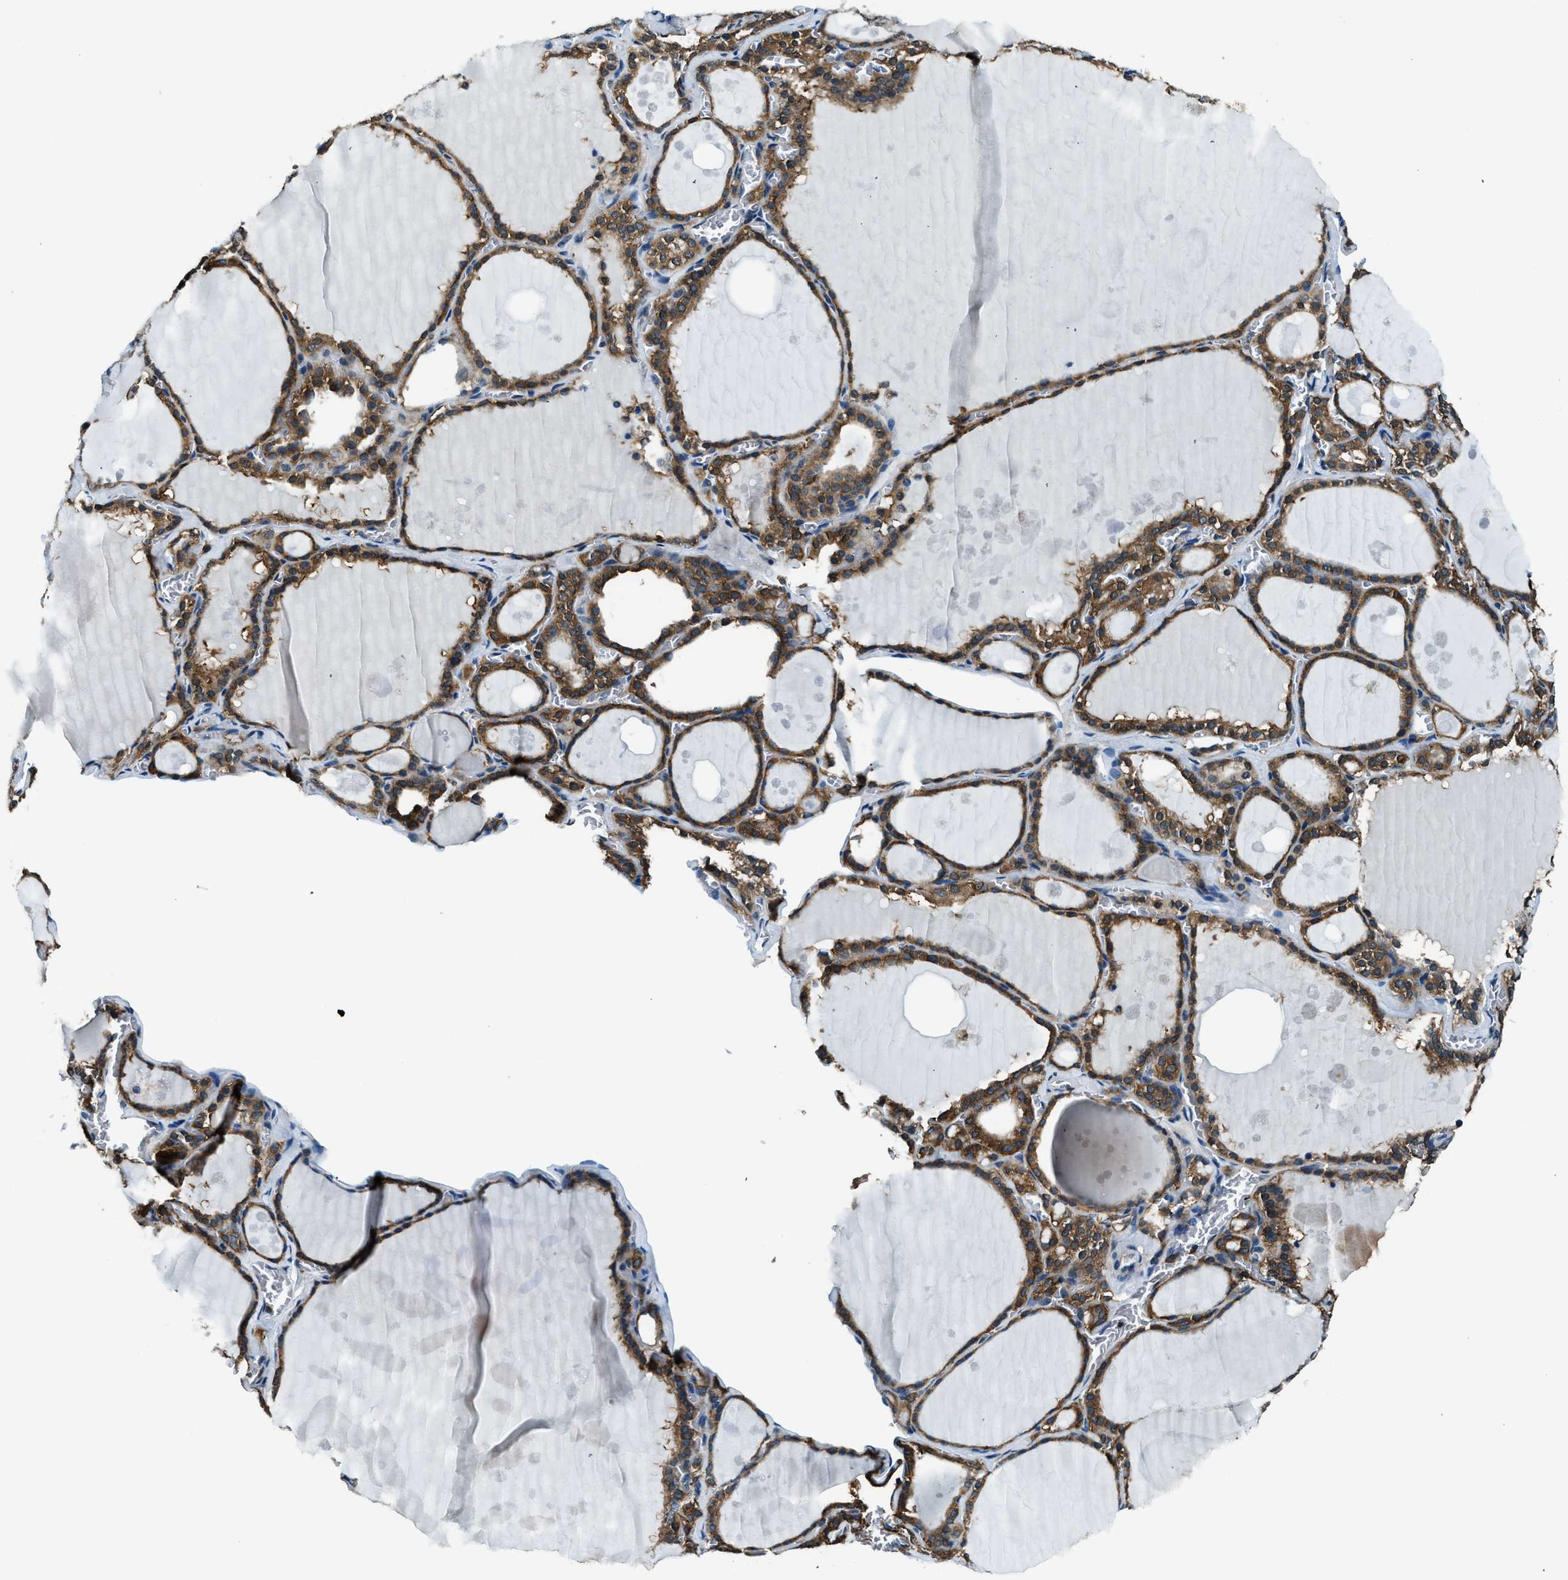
{"staining": {"intensity": "moderate", "quantity": ">75%", "location": "cytoplasmic/membranous"}, "tissue": "thyroid gland", "cell_type": "Glandular cells", "image_type": "normal", "snomed": [{"axis": "morphology", "description": "Normal tissue, NOS"}, {"axis": "topography", "description": "Thyroid gland"}], "caption": "A brown stain labels moderate cytoplasmic/membranous expression of a protein in glandular cells of normal thyroid gland.", "gene": "ARFGAP2", "patient": {"sex": "male", "age": 56}}